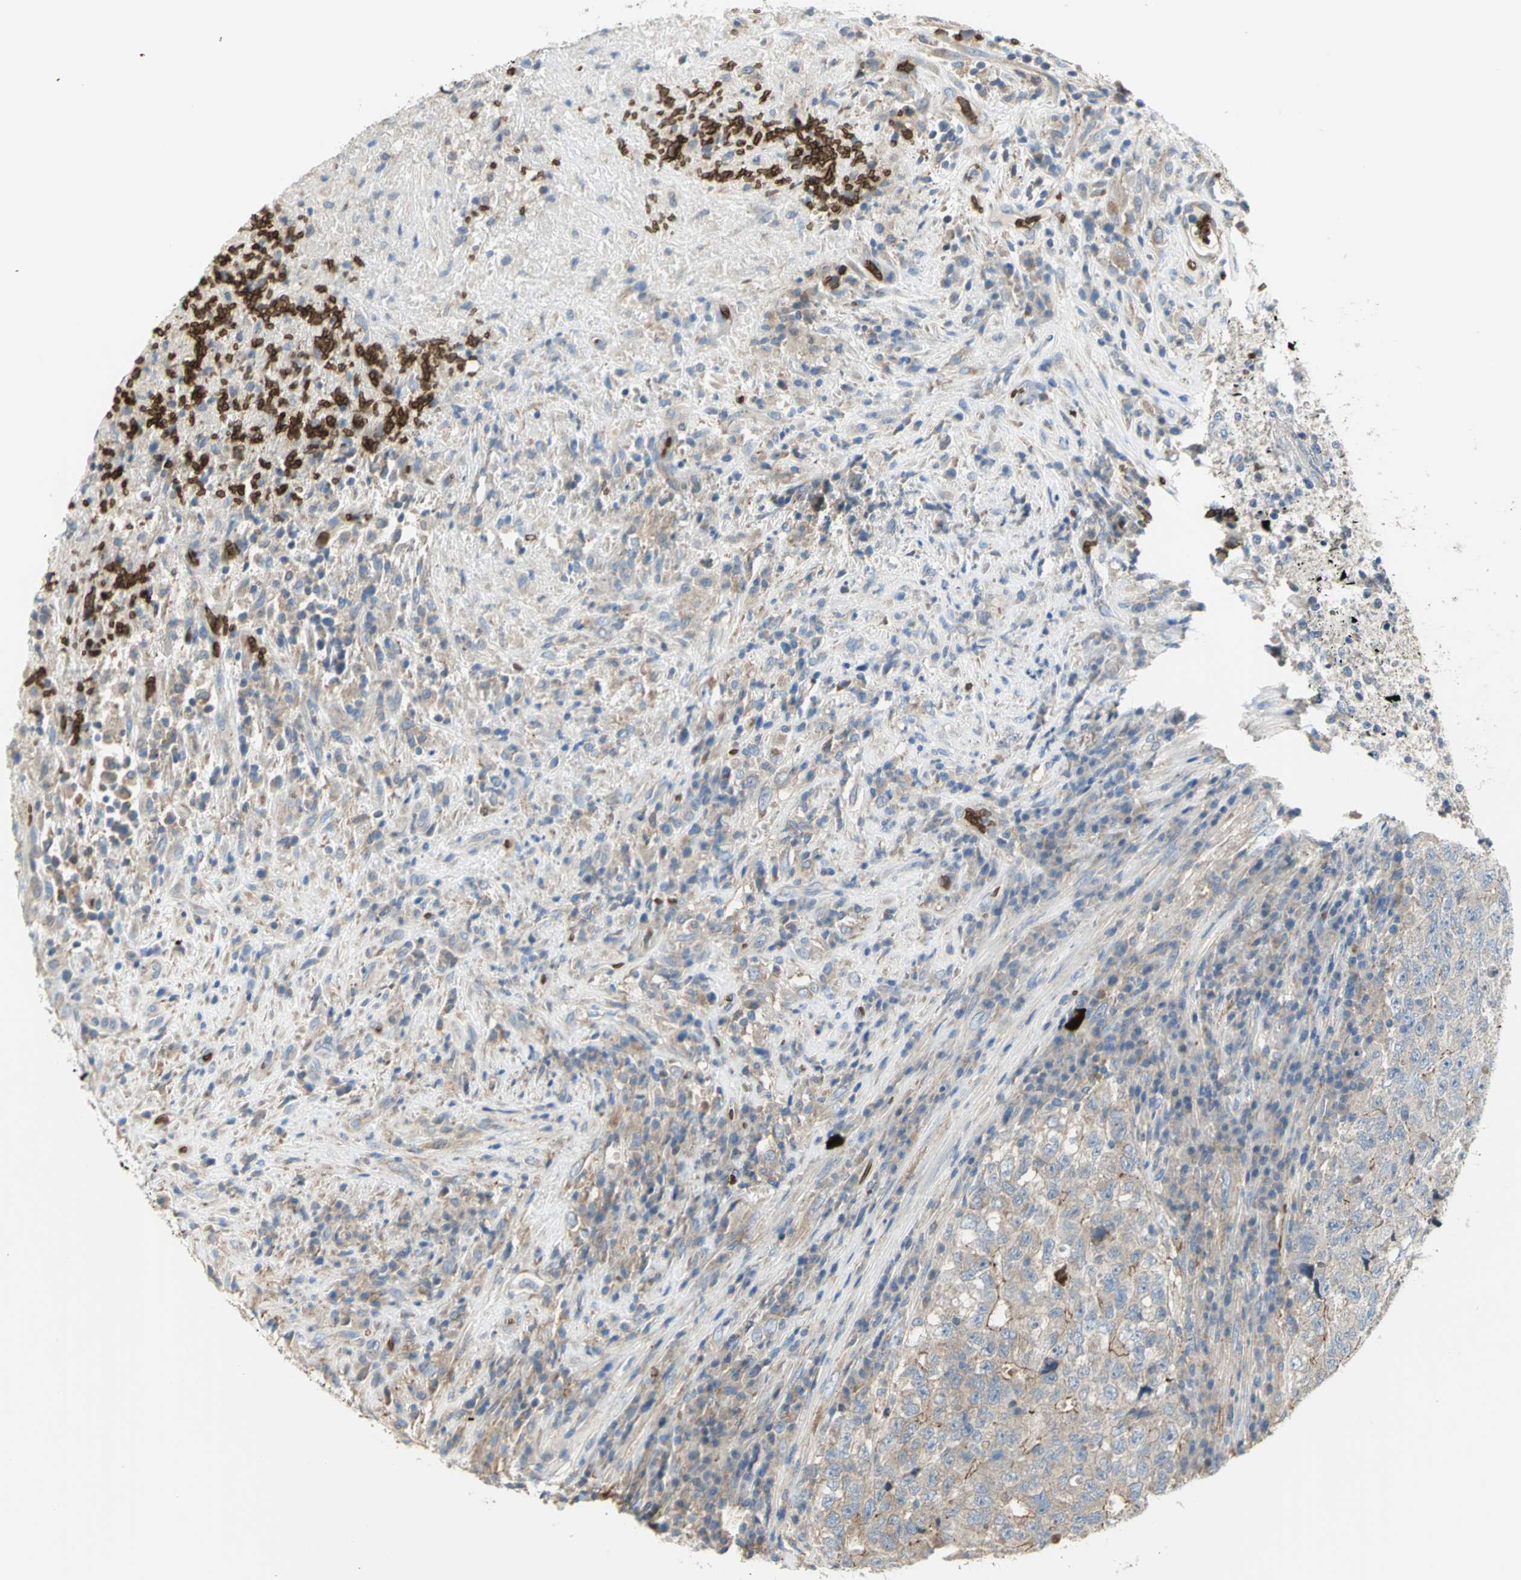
{"staining": {"intensity": "moderate", "quantity": "<25%", "location": "cytoplasmic/membranous"}, "tissue": "testis cancer", "cell_type": "Tumor cells", "image_type": "cancer", "snomed": [{"axis": "morphology", "description": "Necrosis, NOS"}, {"axis": "morphology", "description": "Carcinoma, Embryonal, NOS"}, {"axis": "topography", "description": "Testis"}], "caption": "IHC micrograph of neoplastic tissue: testis cancer stained using immunohistochemistry demonstrates low levels of moderate protein expression localized specifically in the cytoplasmic/membranous of tumor cells, appearing as a cytoplasmic/membranous brown color.", "gene": "ANK1", "patient": {"sex": "male", "age": 19}}